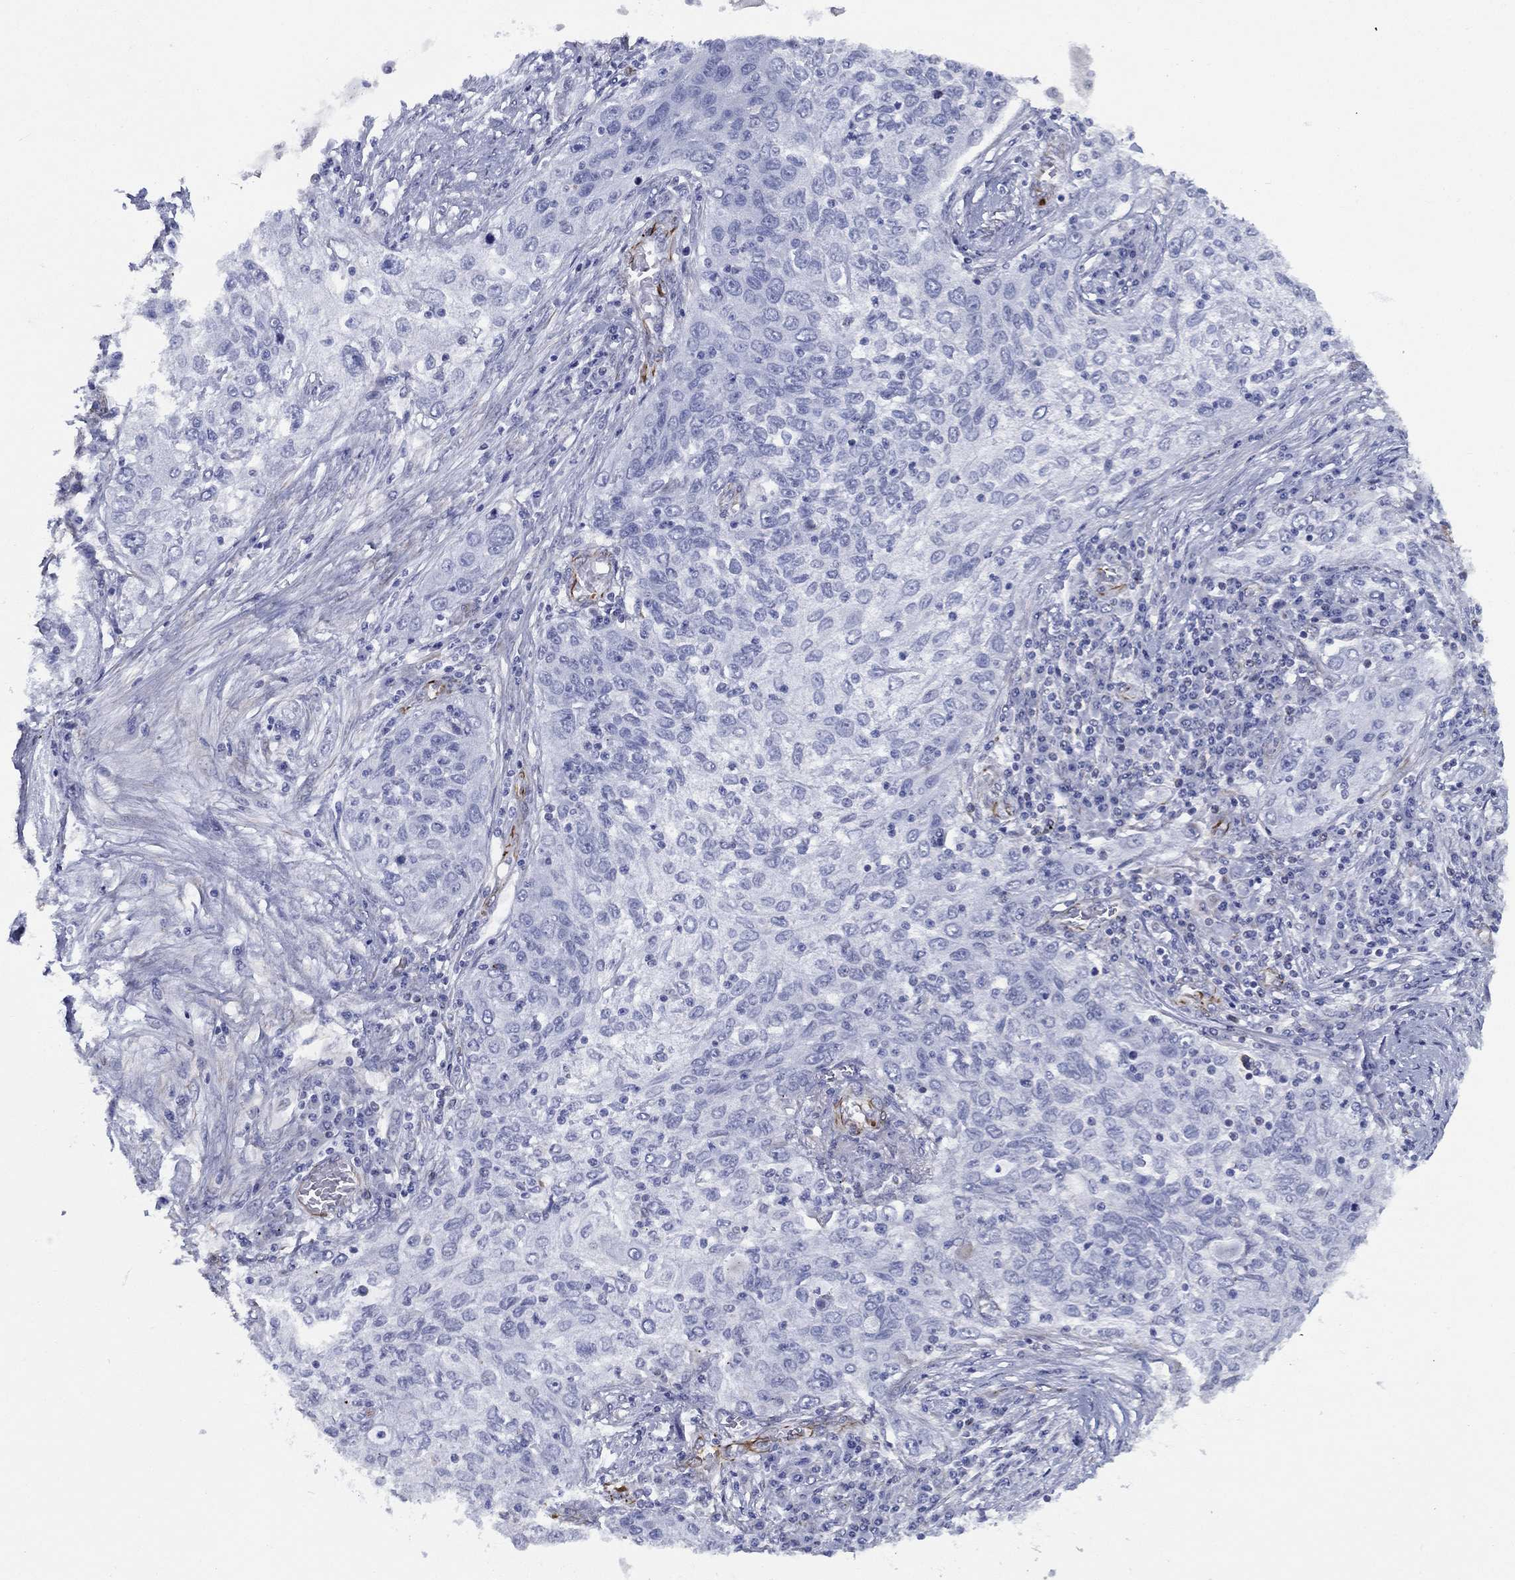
{"staining": {"intensity": "negative", "quantity": "none", "location": "none"}, "tissue": "lung cancer", "cell_type": "Tumor cells", "image_type": "cancer", "snomed": [{"axis": "morphology", "description": "Squamous cell carcinoma, NOS"}, {"axis": "topography", "description": "Lung"}], "caption": "Lung cancer (squamous cell carcinoma) was stained to show a protein in brown. There is no significant staining in tumor cells.", "gene": "MAS1", "patient": {"sex": "female", "age": 69}}